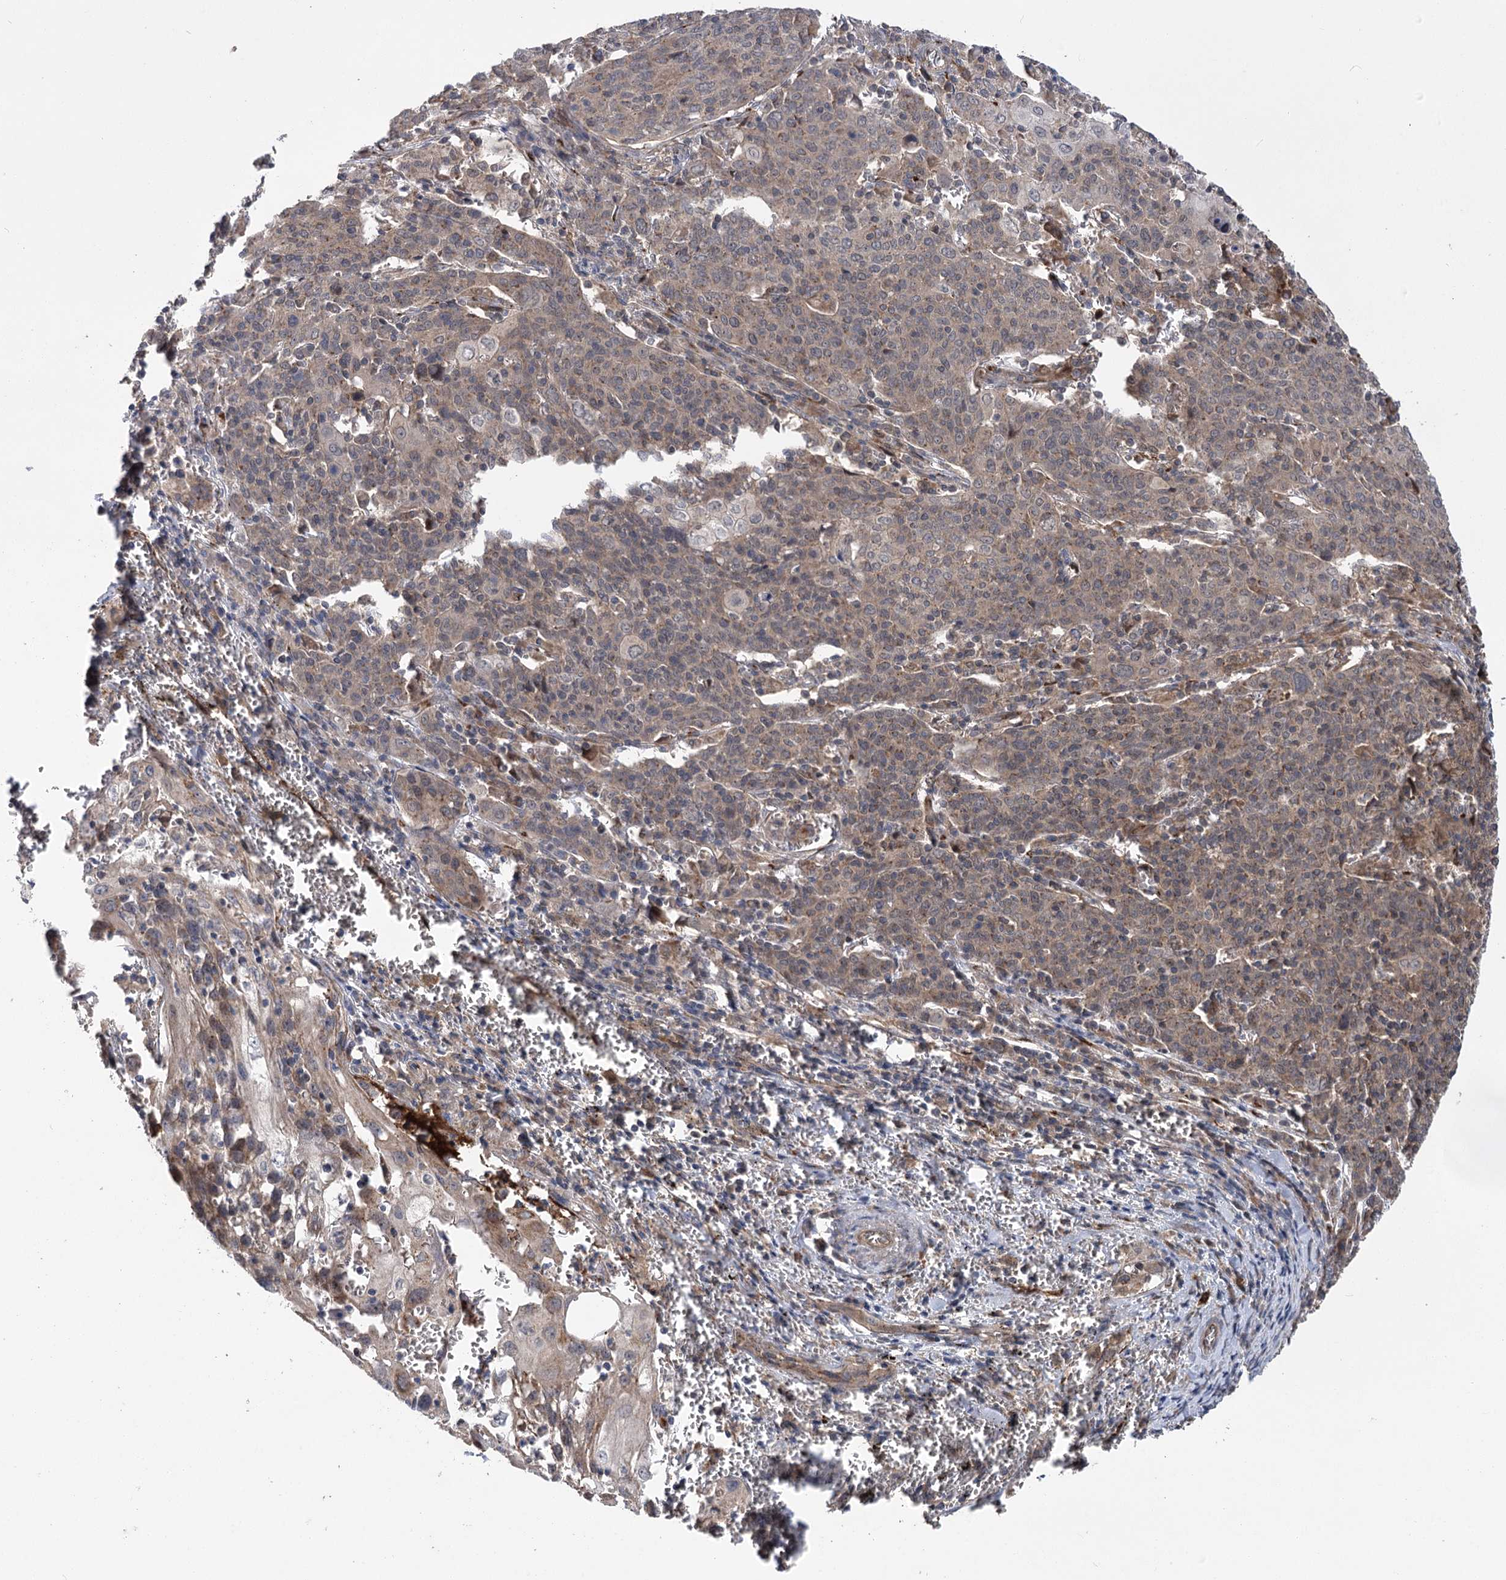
{"staining": {"intensity": "moderate", "quantity": "25%-75%", "location": "cytoplasmic/membranous"}, "tissue": "cervical cancer", "cell_type": "Tumor cells", "image_type": "cancer", "snomed": [{"axis": "morphology", "description": "Squamous cell carcinoma, NOS"}, {"axis": "topography", "description": "Cervix"}], "caption": "Tumor cells show moderate cytoplasmic/membranous staining in approximately 25%-75% of cells in cervical cancer (squamous cell carcinoma). (IHC, brightfield microscopy, high magnification).", "gene": "CARD19", "patient": {"sex": "female", "age": 67}}